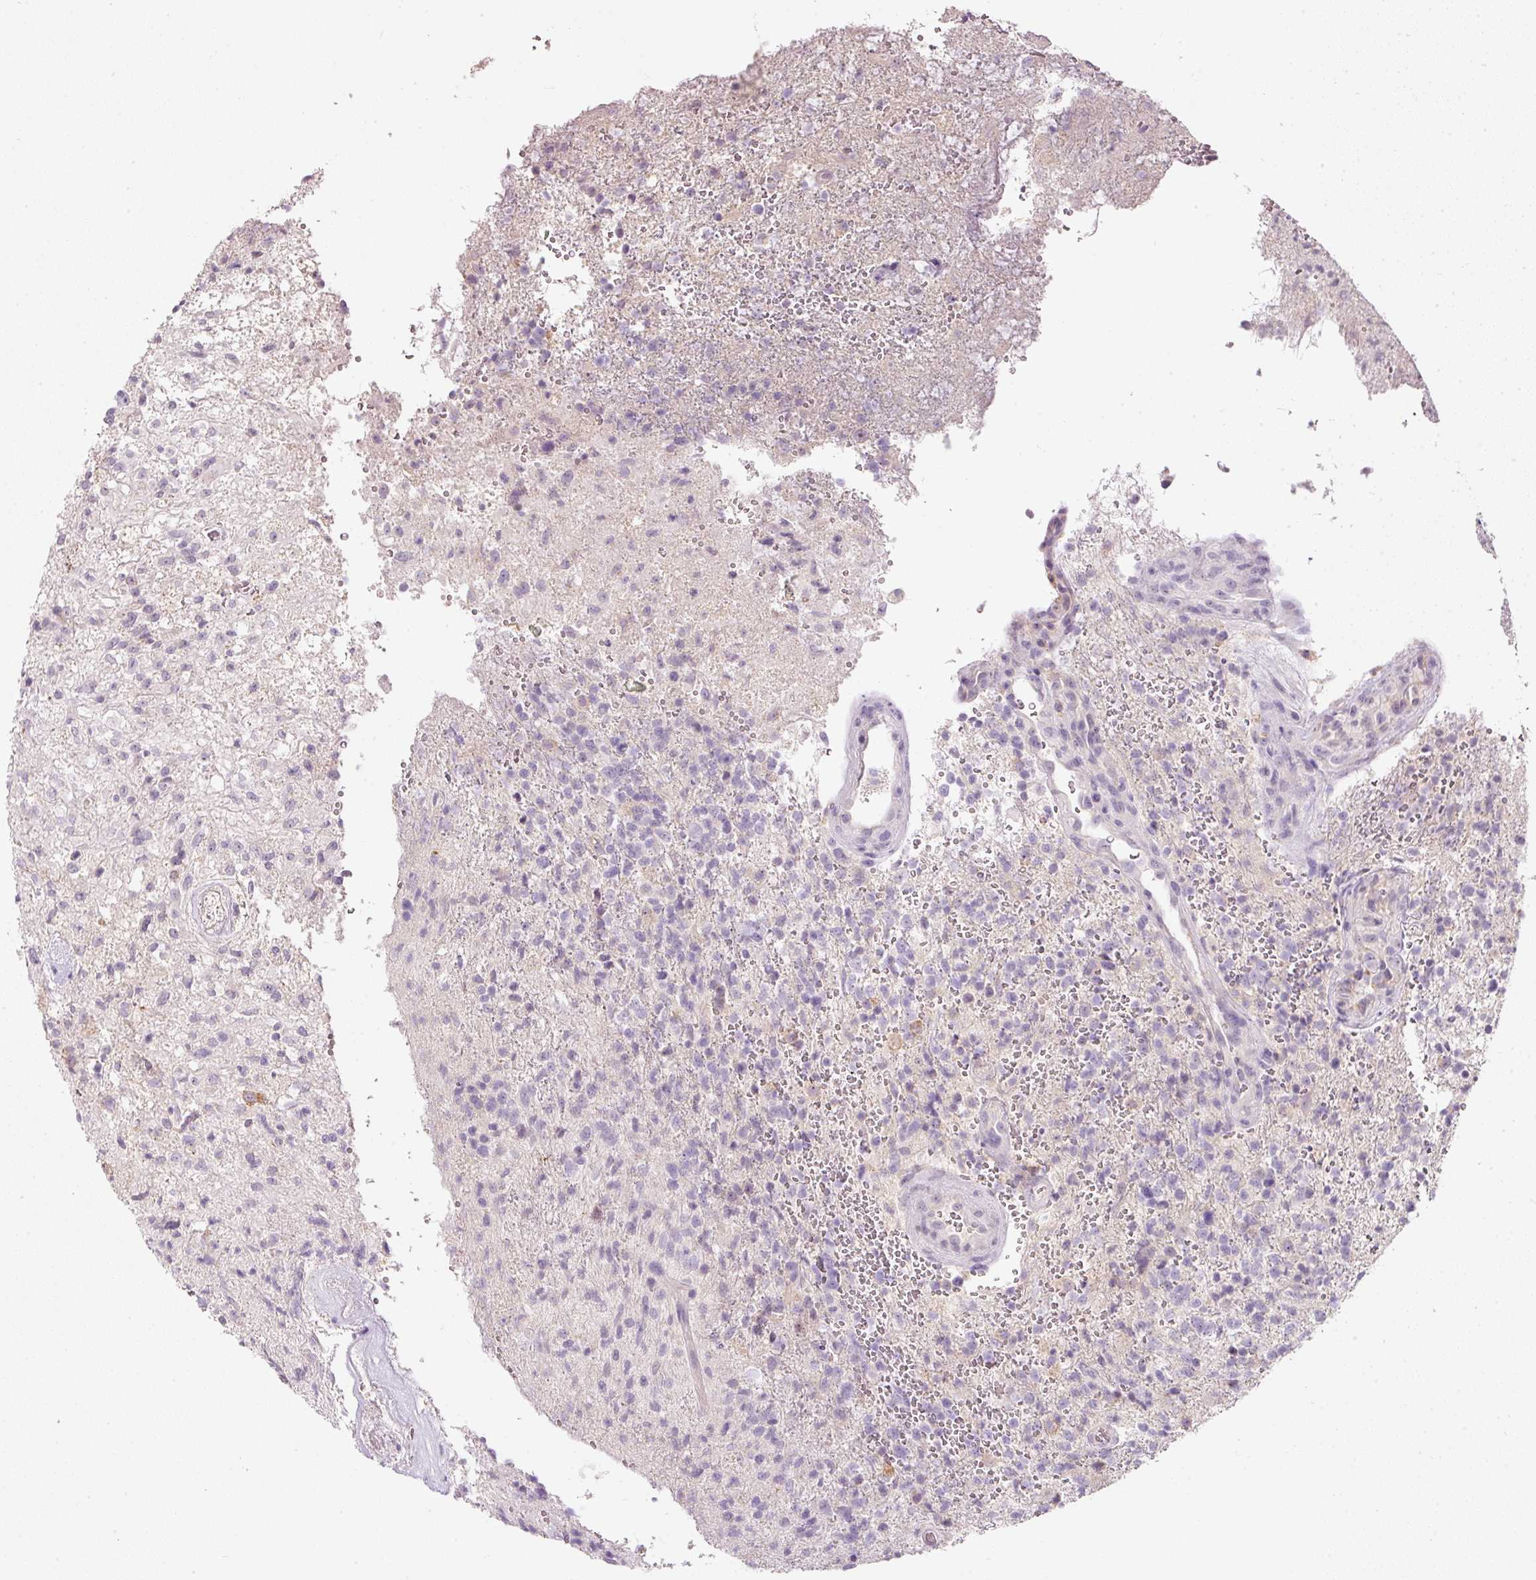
{"staining": {"intensity": "negative", "quantity": "none", "location": "none"}, "tissue": "glioma", "cell_type": "Tumor cells", "image_type": "cancer", "snomed": [{"axis": "morphology", "description": "Glioma, malignant, High grade"}, {"axis": "topography", "description": "Brain"}], "caption": "Immunohistochemical staining of malignant high-grade glioma displays no significant positivity in tumor cells. (DAB immunohistochemistry, high magnification).", "gene": "TMEM37", "patient": {"sex": "male", "age": 56}}